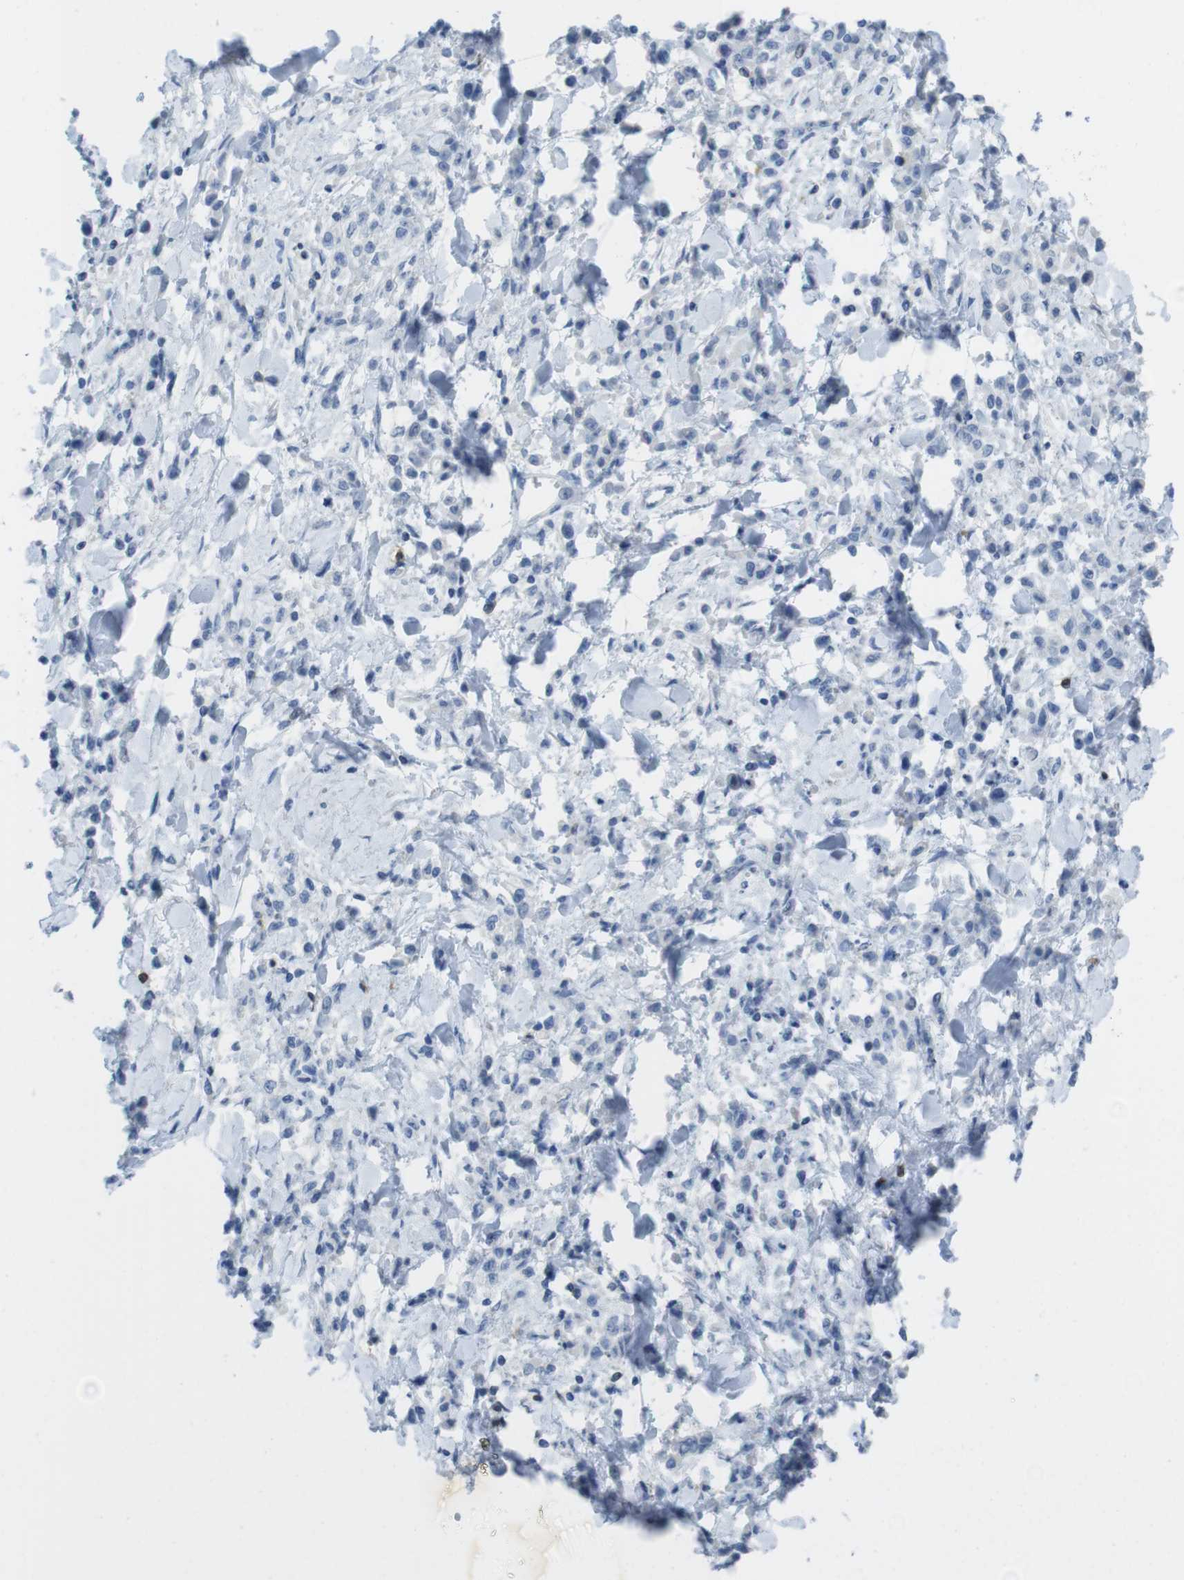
{"staining": {"intensity": "negative", "quantity": "none", "location": "none"}, "tissue": "stomach cancer", "cell_type": "Tumor cells", "image_type": "cancer", "snomed": [{"axis": "morphology", "description": "Normal tissue, NOS"}, {"axis": "morphology", "description": "Adenocarcinoma, NOS"}, {"axis": "topography", "description": "Stomach"}], "caption": "IHC photomicrograph of neoplastic tissue: adenocarcinoma (stomach) stained with DAB (3,3'-diaminobenzidine) reveals no significant protein expression in tumor cells.", "gene": "CD5", "patient": {"sex": "male", "age": 82}}